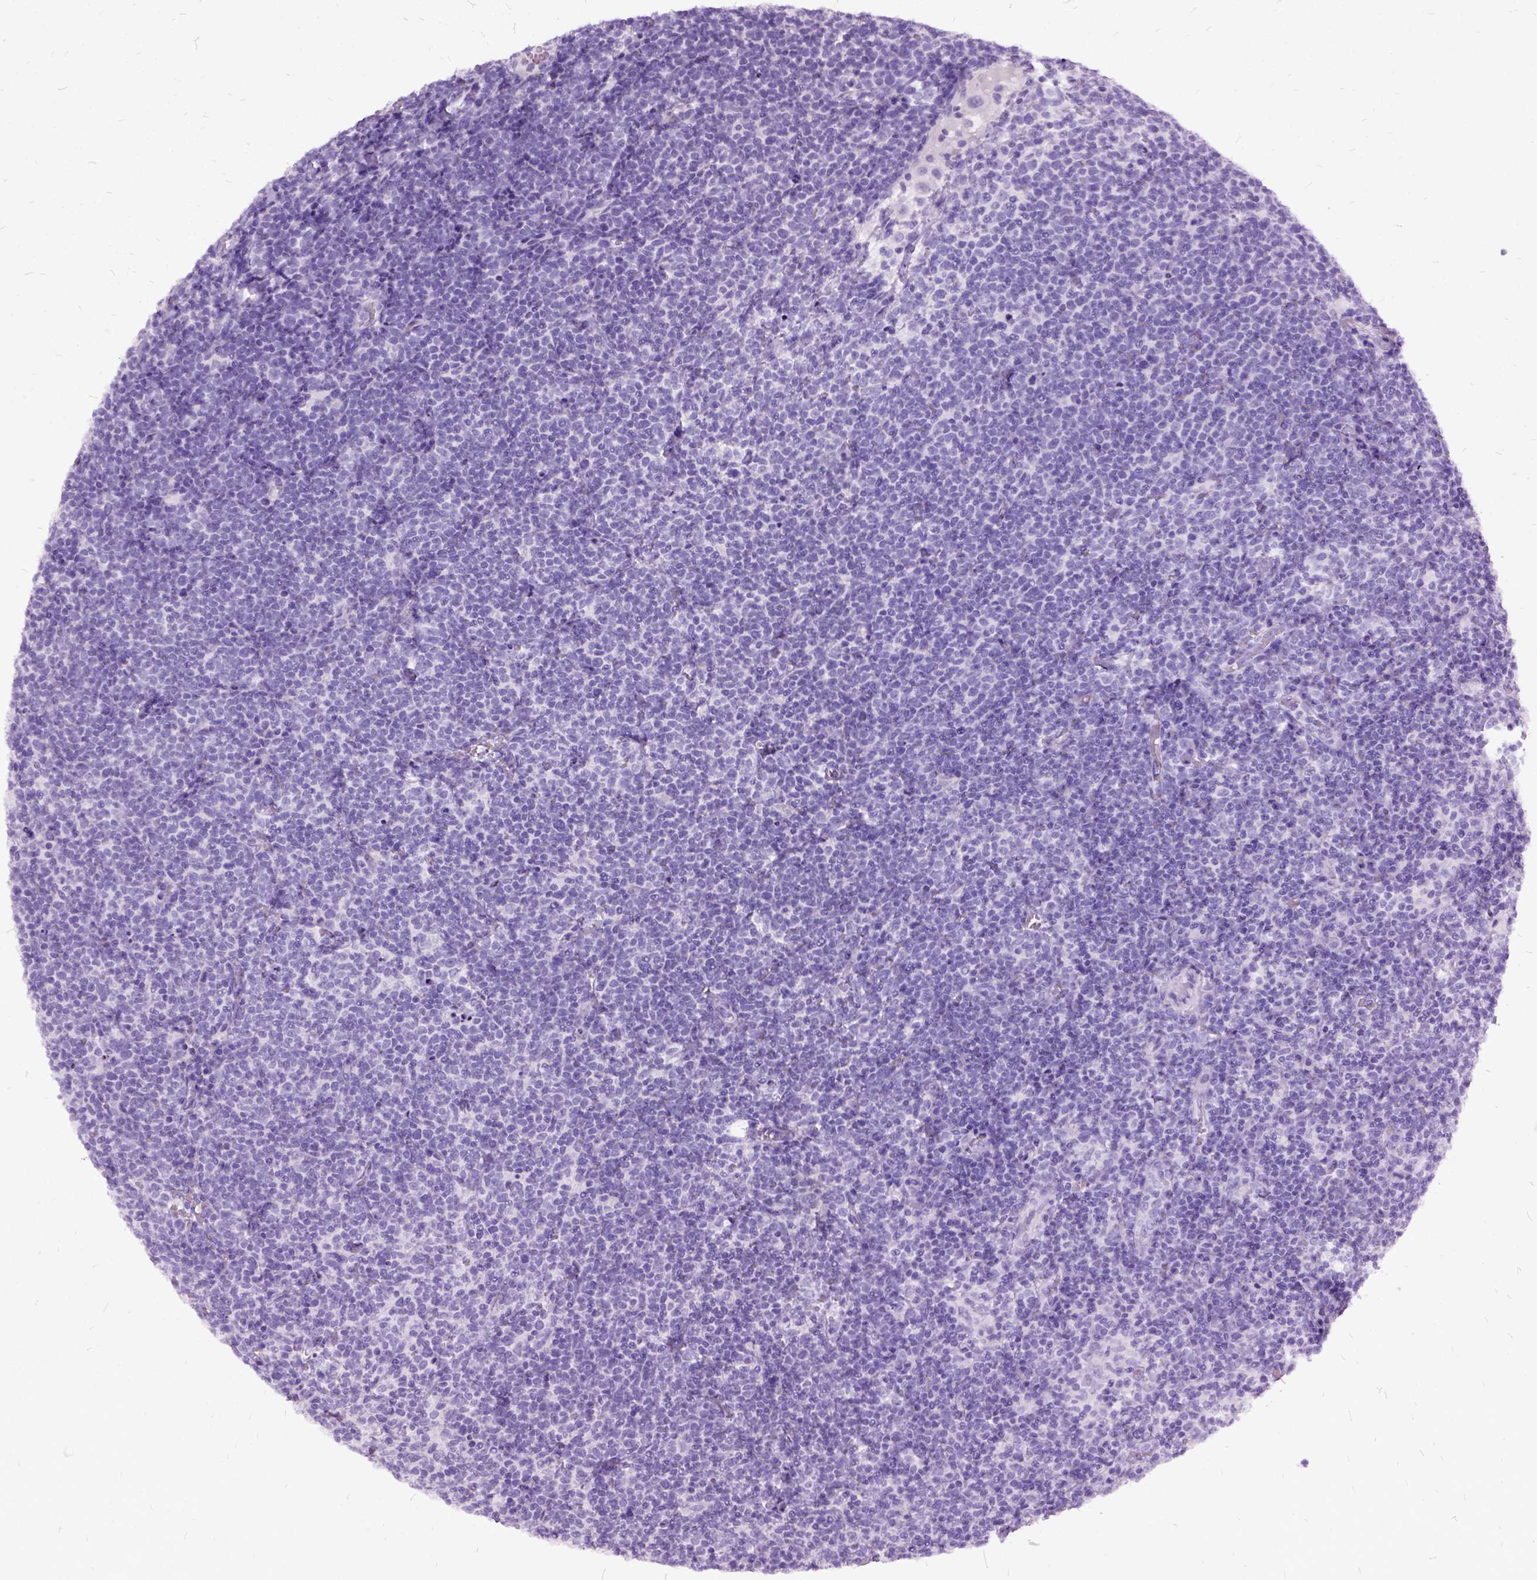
{"staining": {"intensity": "negative", "quantity": "none", "location": "none"}, "tissue": "lymphoma", "cell_type": "Tumor cells", "image_type": "cancer", "snomed": [{"axis": "morphology", "description": "Malignant lymphoma, non-Hodgkin's type, High grade"}, {"axis": "topography", "description": "Lymph node"}], "caption": "Immunohistochemical staining of high-grade malignant lymphoma, non-Hodgkin's type shows no significant expression in tumor cells.", "gene": "MME", "patient": {"sex": "male", "age": 61}}